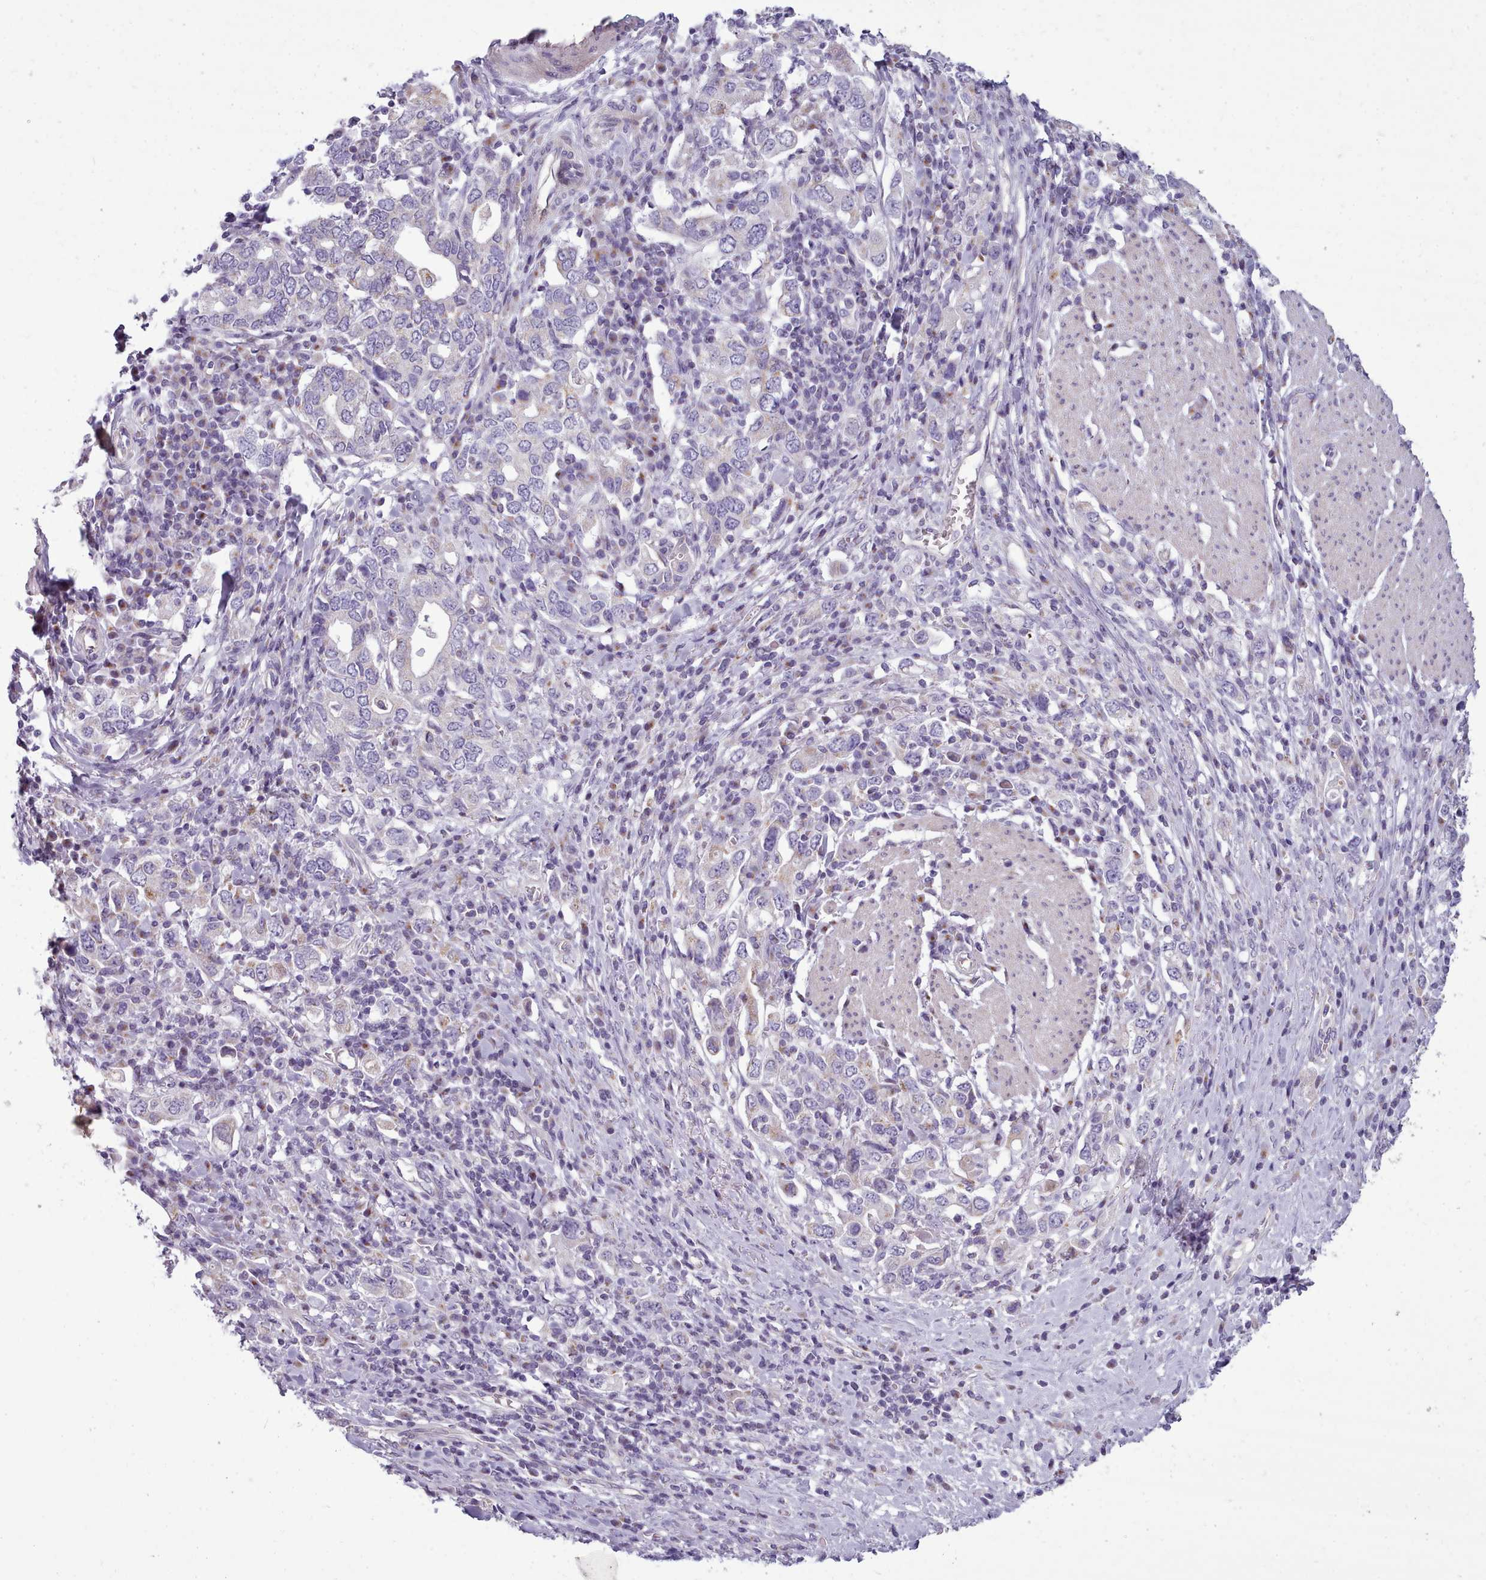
{"staining": {"intensity": "negative", "quantity": "none", "location": "none"}, "tissue": "stomach cancer", "cell_type": "Tumor cells", "image_type": "cancer", "snomed": [{"axis": "morphology", "description": "Adenocarcinoma, NOS"}, {"axis": "topography", "description": "Stomach, upper"}, {"axis": "topography", "description": "Stomach"}], "caption": "Stomach adenocarcinoma was stained to show a protein in brown. There is no significant positivity in tumor cells.", "gene": "SLC52A3", "patient": {"sex": "male", "age": 62}}